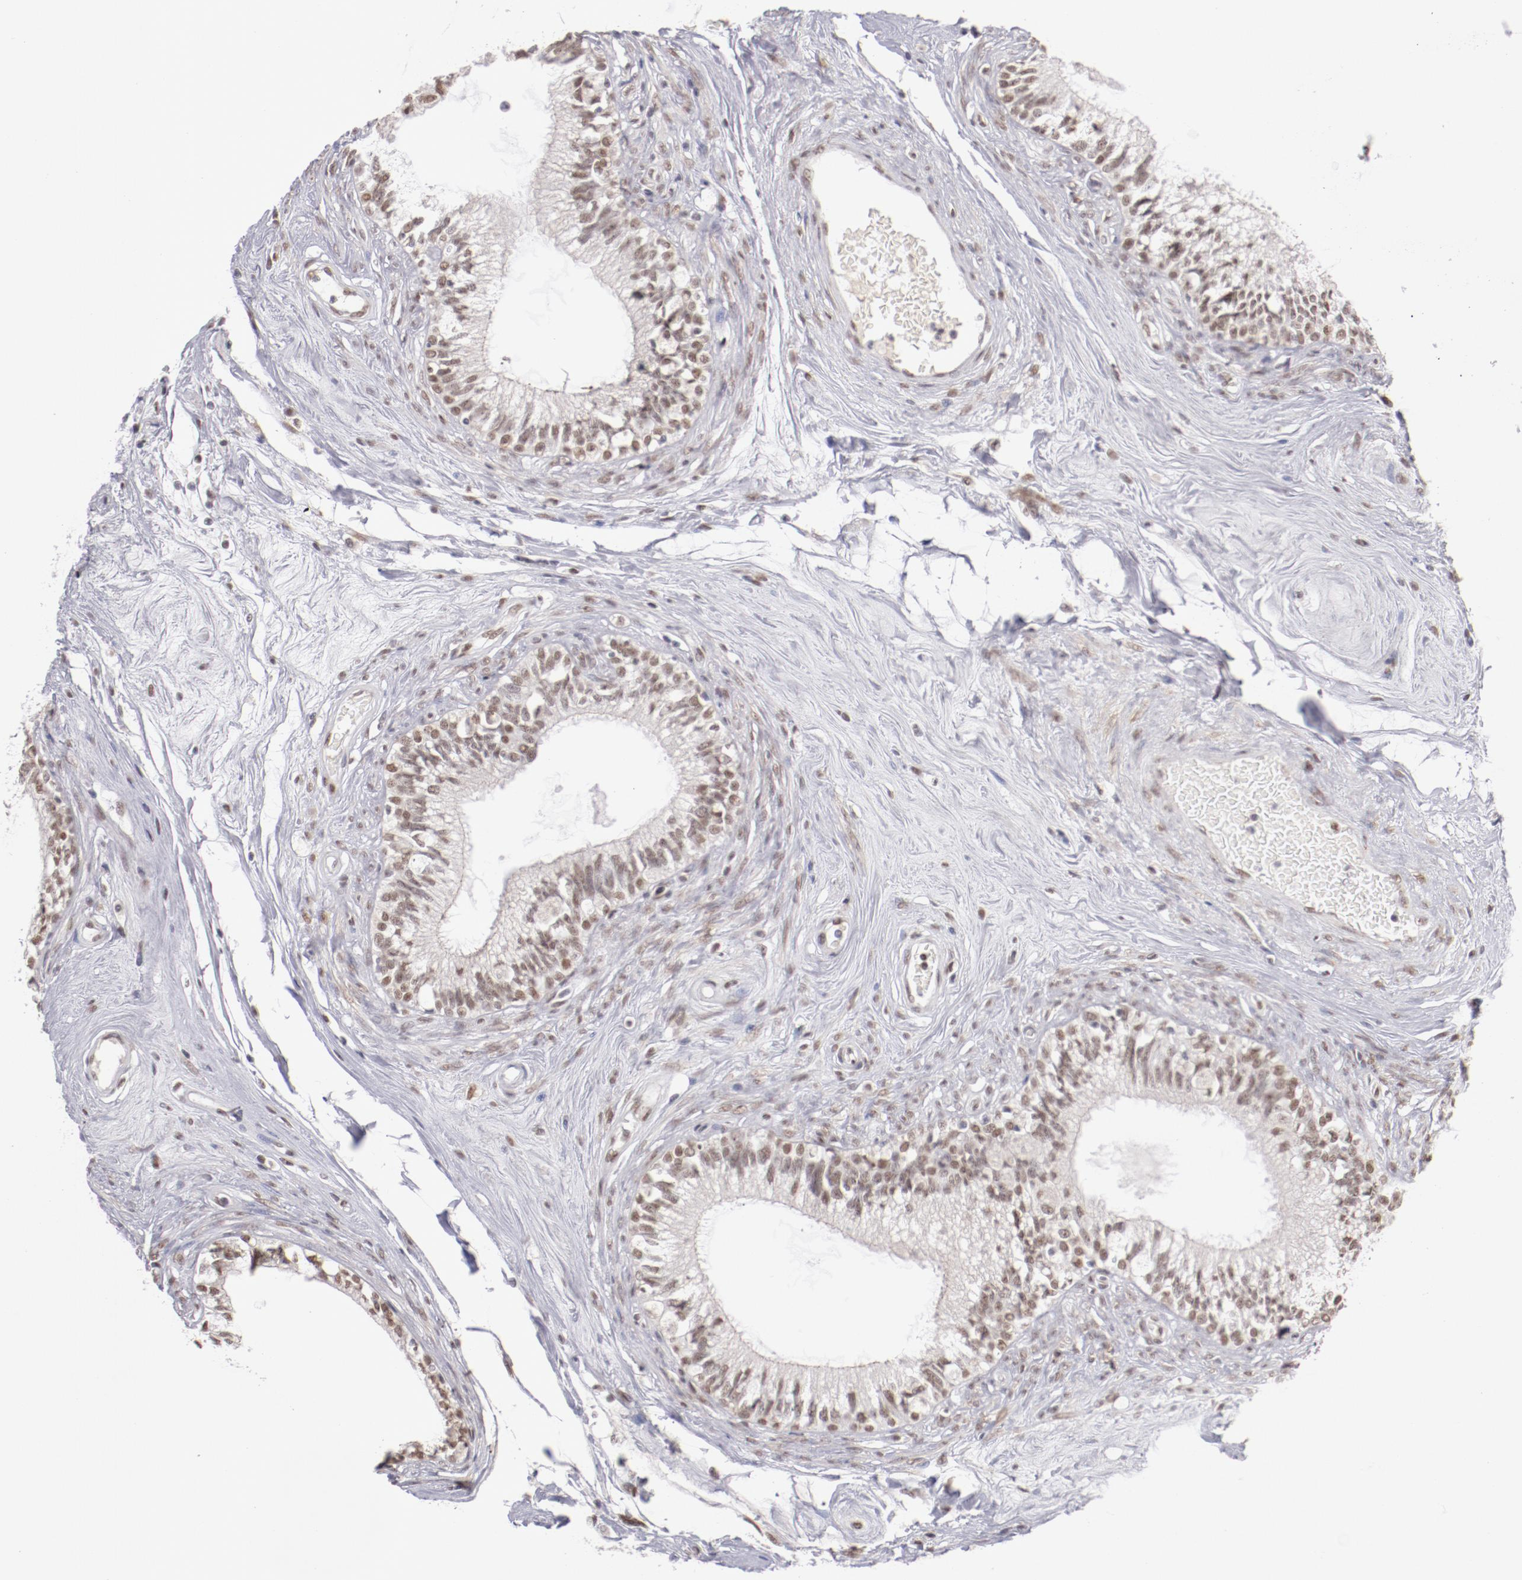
{"staining": {"intensity": "weak", "quantity": ">75%", "location": "nuclear"}, "tissue": "epididymis", "cell_type": "Glandular cells", "image_type": "normal", "snomed": [{"axis": "morphology", "description": "Normal tissue, NOS"}, {"axis": "morphology", "description": "Inflammation, NOS"}, {"axis": "topography", "description": "Epididymis"}], "caption": "Unremarkable epididymis was stained to show a protein in brown. There is low levels of weak nuclear expression in approximately >75% of glandular cells. (DAB (3,3'-diaminobenzidine) IHC, brown staining for protein, blue staining for nuclei).", "gene": "TFAP4", "patient": {"sex": "male", "age": 84}}